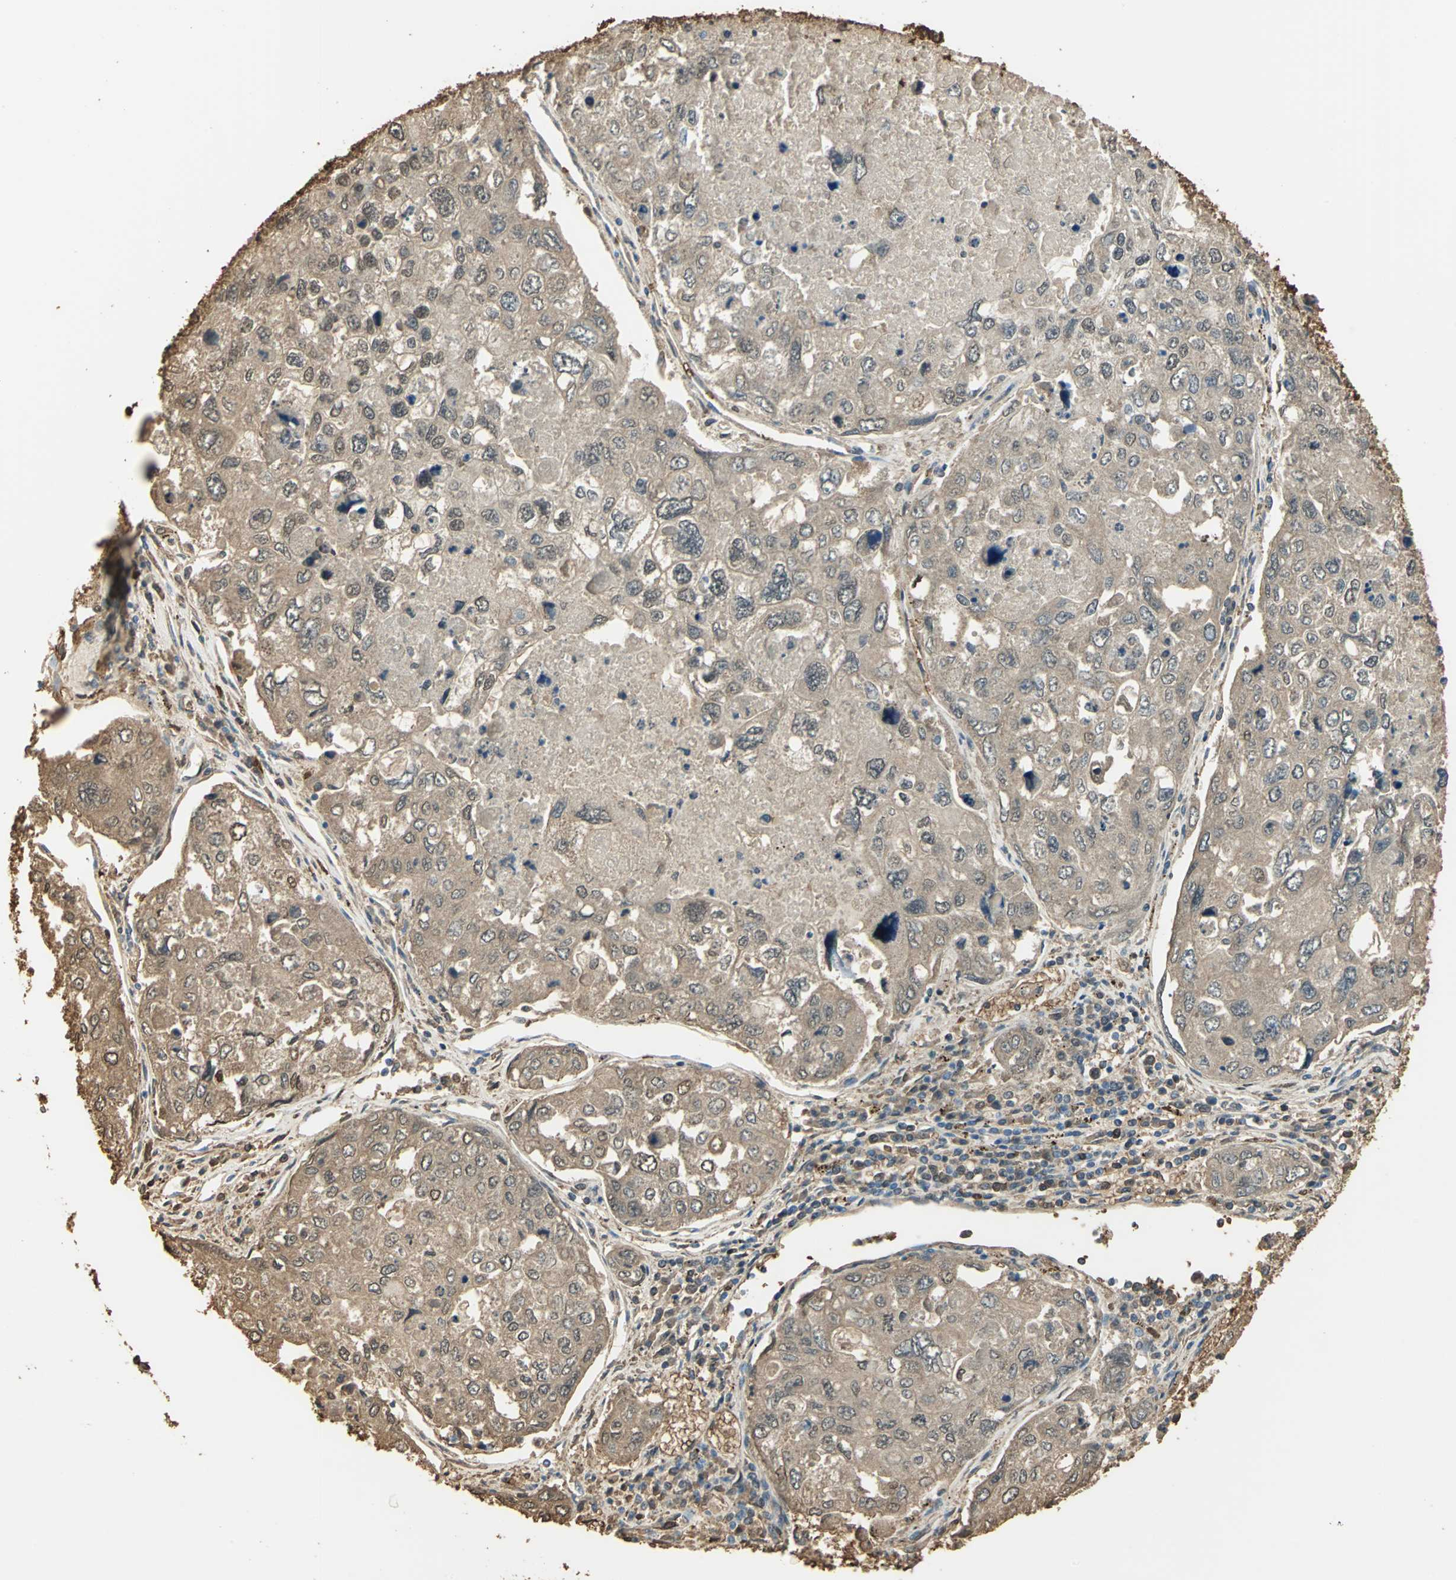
{"staining": {"intensity": "moderate", "quantity": ">75%", "location": "cytoplasmic/membranous,nuclear"}, "tissue": "urothelial cancer", "cell_type": "Tumor cells", "image_type": "cancer", "snomed": [{"axis": "morphology", "description": "Urothelial carcinoma, High grade"}, {"axis": "topography", "description": "Lymph node"}, {"axis": "topography", "description": "Urinary bladder"}], "caption": "Protein staining by IHC demonstrates moderate cytoplasmic/membranous and nuclear expression in approximately >75% of tumor cells in urothelial carcinoma (high-grade).", "gene": "DDAH1", "patient": {"sex": "male", "age": 51}}